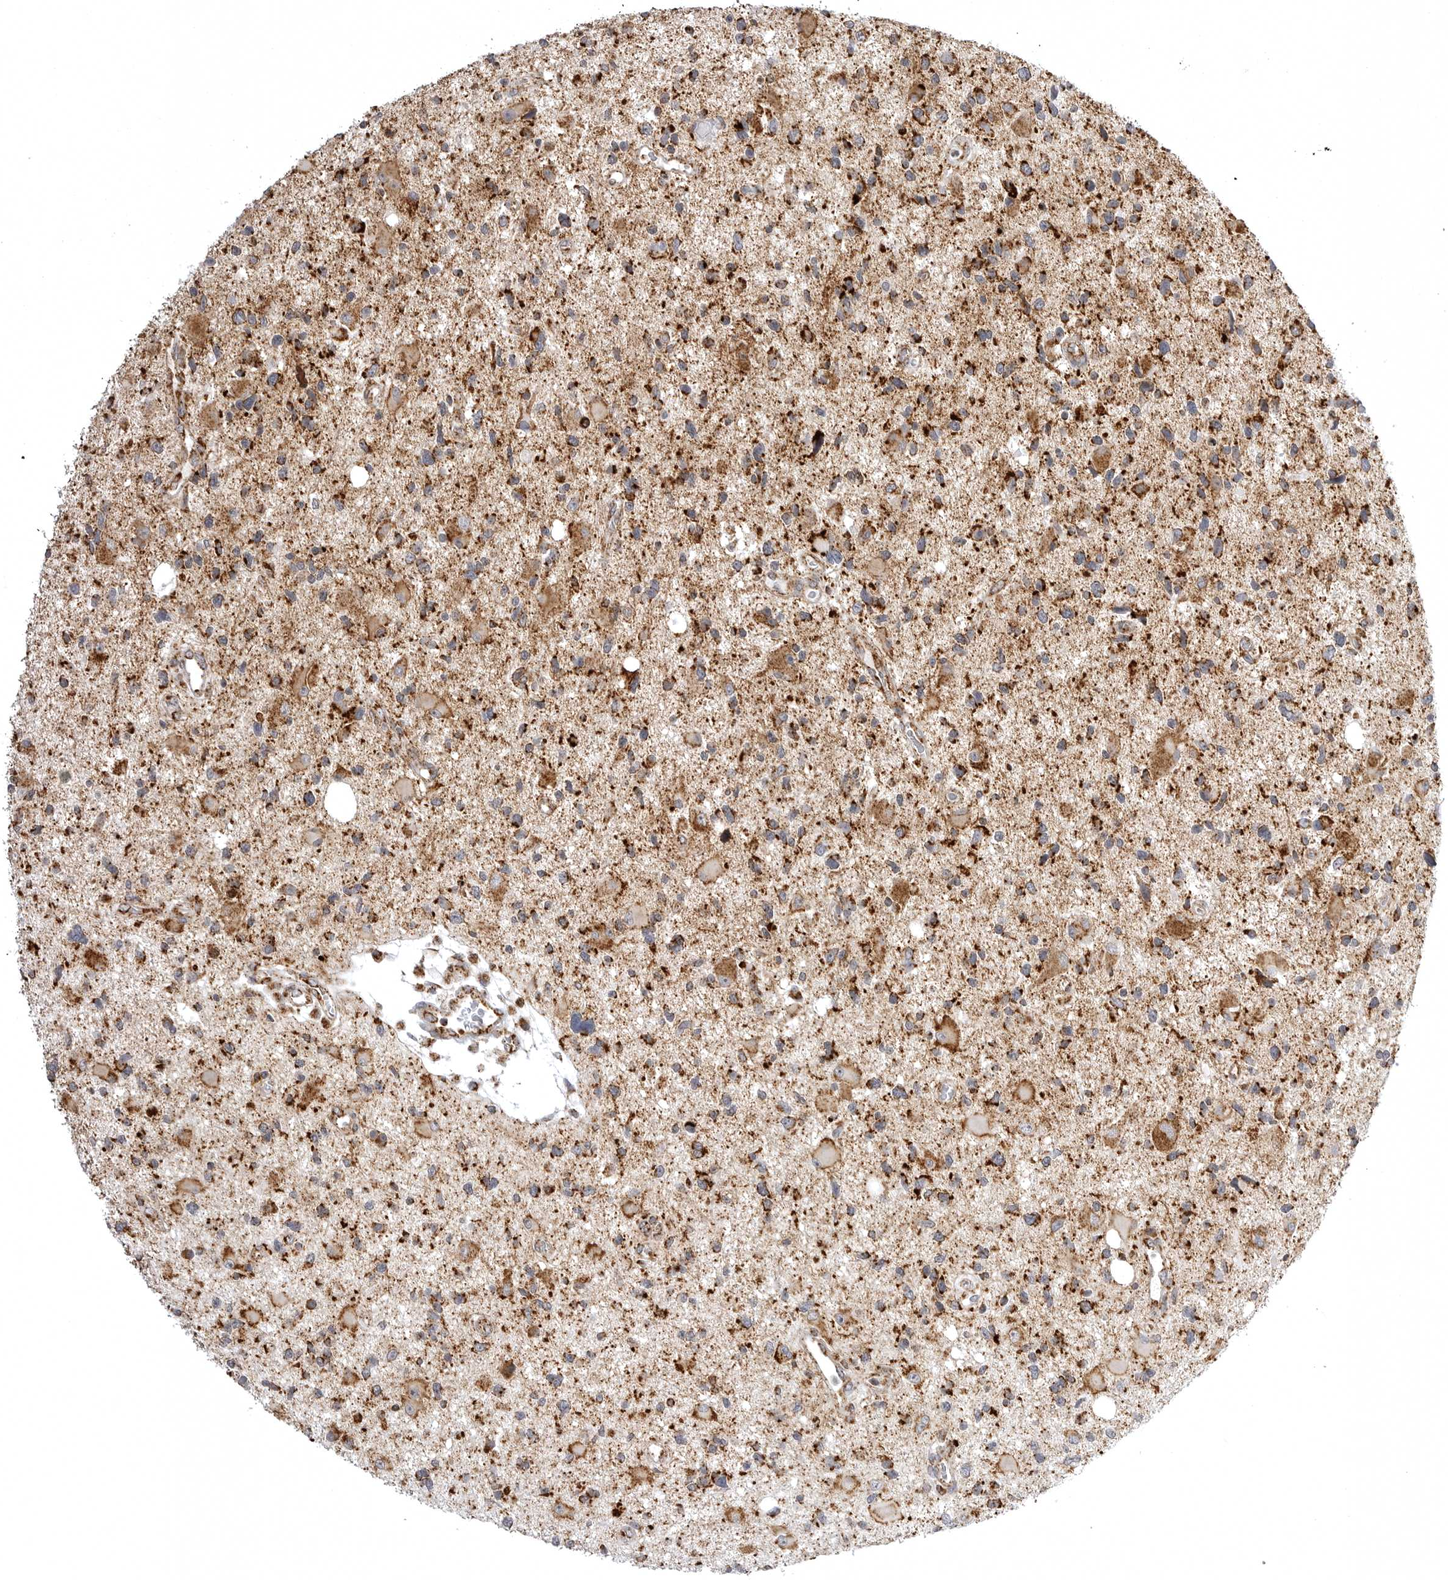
{"staining": {"intensity": "strong", "quantity": ">75%", "location": "cytoplasmic/membranous"}, "tissue": "glioma", "cell_type": "Tumor cells", "image_type": "cancer", "snomed": [{"axis": "morphology", "description": "Glioma, malignant, High grade"}, {"axis": "topography", "description": "Brain"}], "caption": "Protein expression analysis of malignant glioma (high-grade) displays strong cytoplasmic/membranous expression in about >75% of tumor cells.", "gene": "TUFM", "patient": {"sex": "male", "age": 33}}